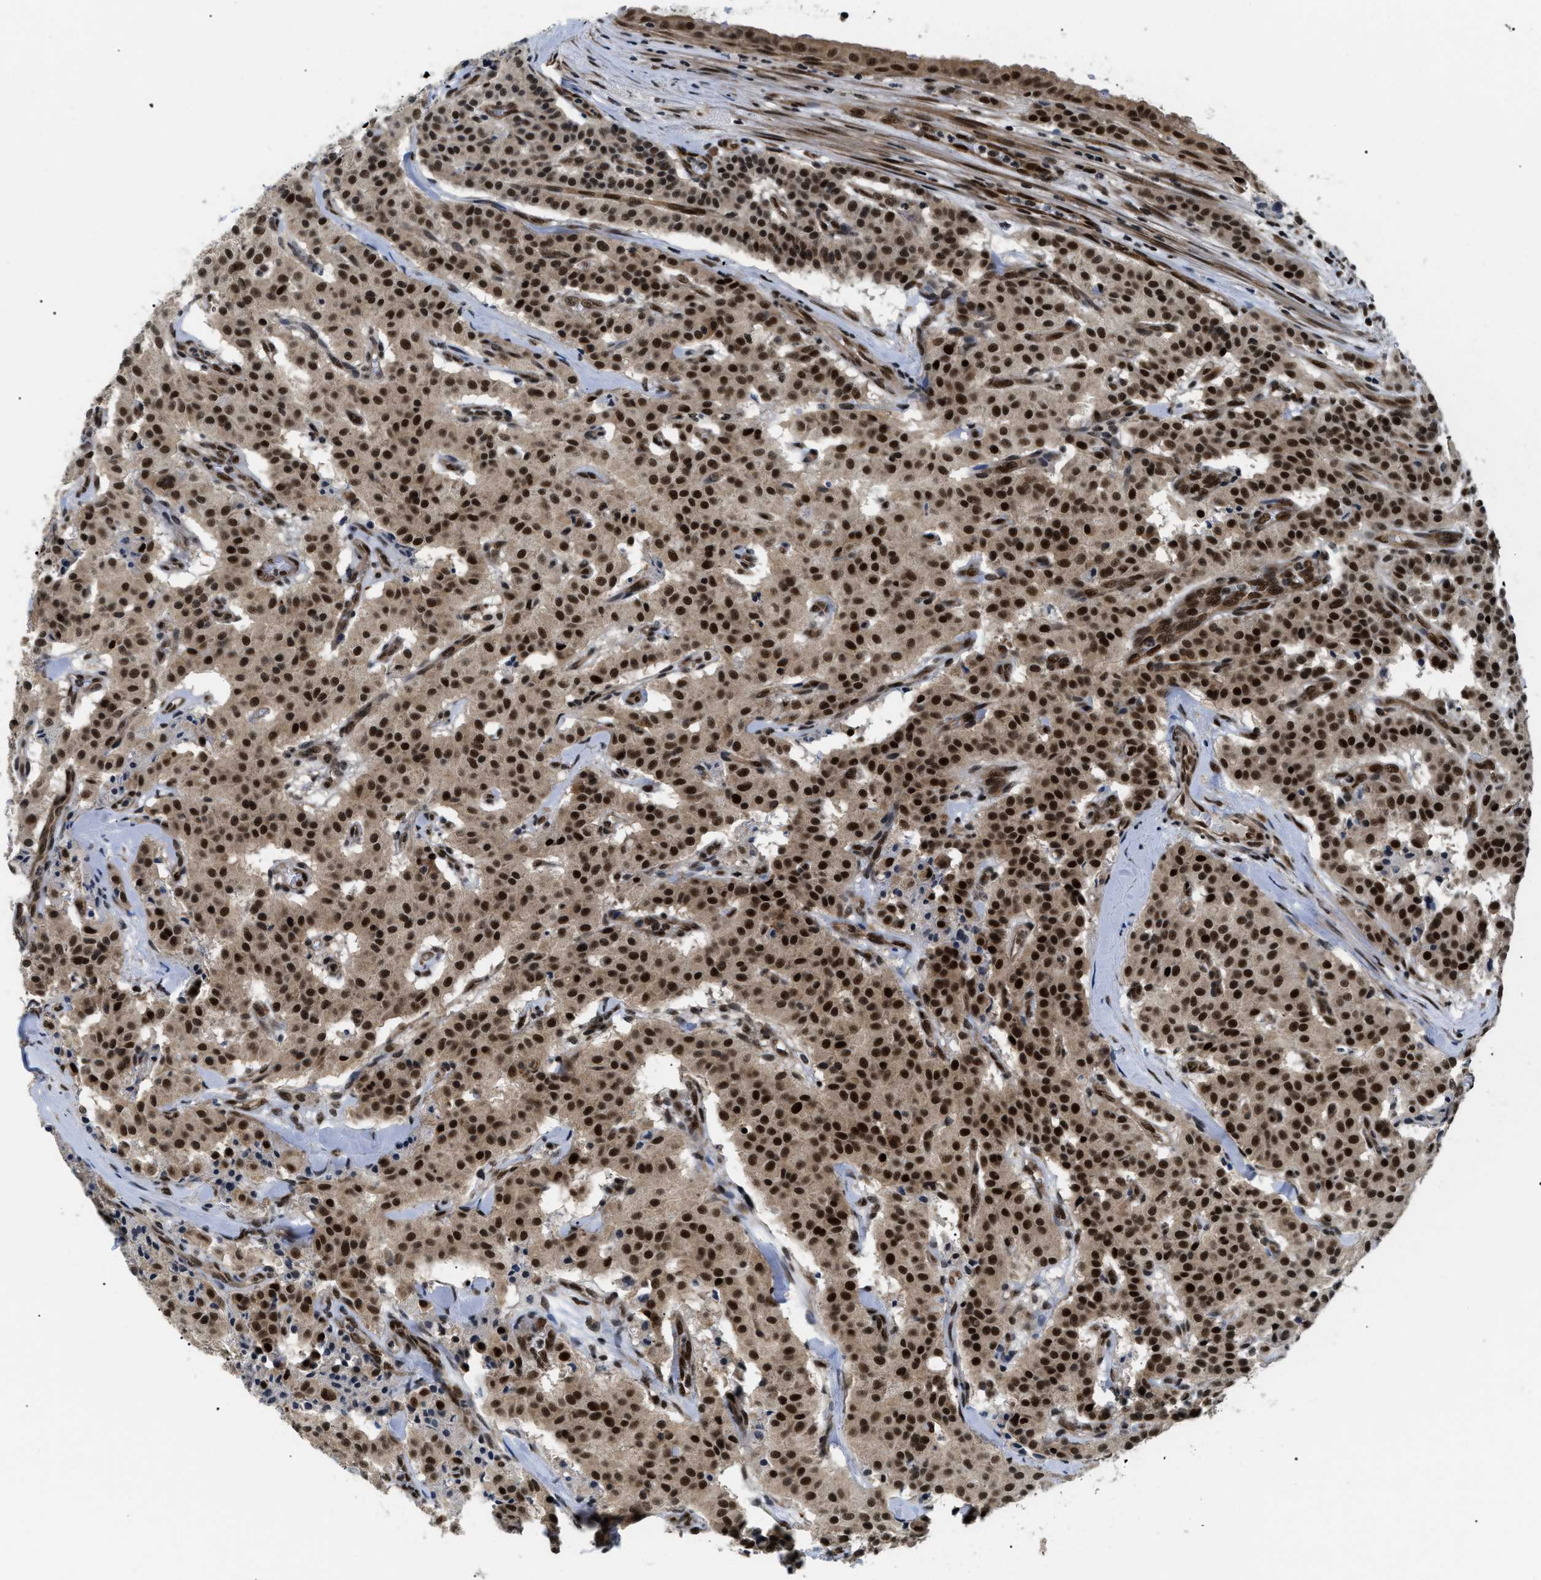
{"staining": {"intensity": "strong", "quantity": ">75%", "location": "cytoplasmic/membranous,nuclear"}, "tissue": "carcinoid", "cell_type": "Tumor cells", "image_type": "cancer", "snomed": [{"axis": "morphology", "description": "Carcinoid, malignant, NOS"}, {"axis": "topography", "description": "Lung"}], "caption": "Approximately >75% of tumor cells in carcinoid demonstrate strong cytoplasmic/membranous and nuclear protein positivity as visualized by brown immunohistochemical staining.", "gene": "CWC25", "patient": {"sex": "male", "age": 30}}